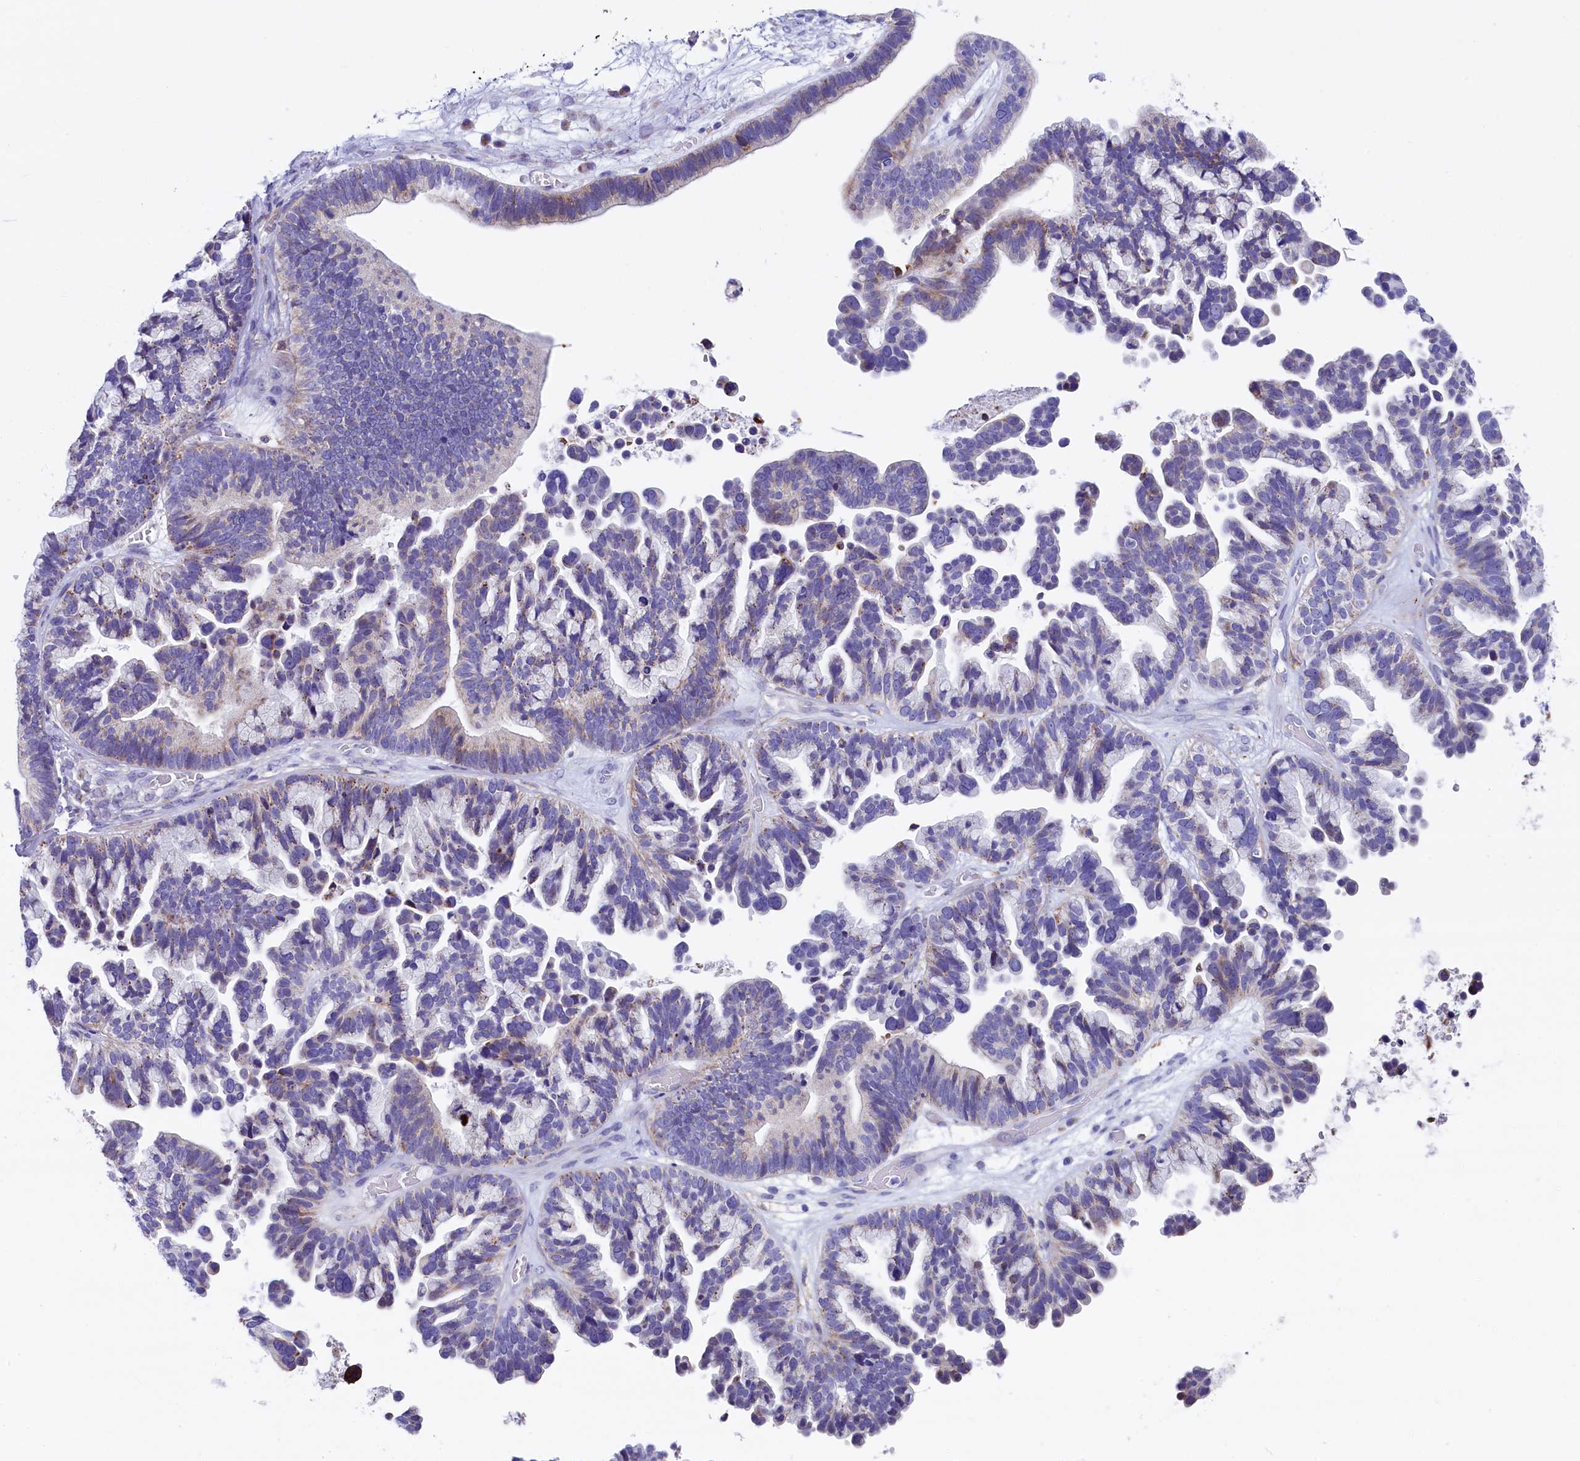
{"staining": {"intensity": "negative", "quantity": "none", "location": "none"}, "tissue": "ovarian cancer", "cell_type": "Tumor cells", "image_type": "cancer", "snomed": [{"axis": "morphology", "description": "Cystadenocarcinoma, serous, NOS"}, {"axis": "topography", "description": "Ovary"}], "caption": "Immunohistochemistry image of neoplastic tissue: human ovarian serous cystadenocarcinoma stained with DAB (3,3'-diaminobenzidine) demonstrates no significant protein positivity in tumor cells.", "gene": "IL20RA", "patient": {"sex": "female", "age": 56}}